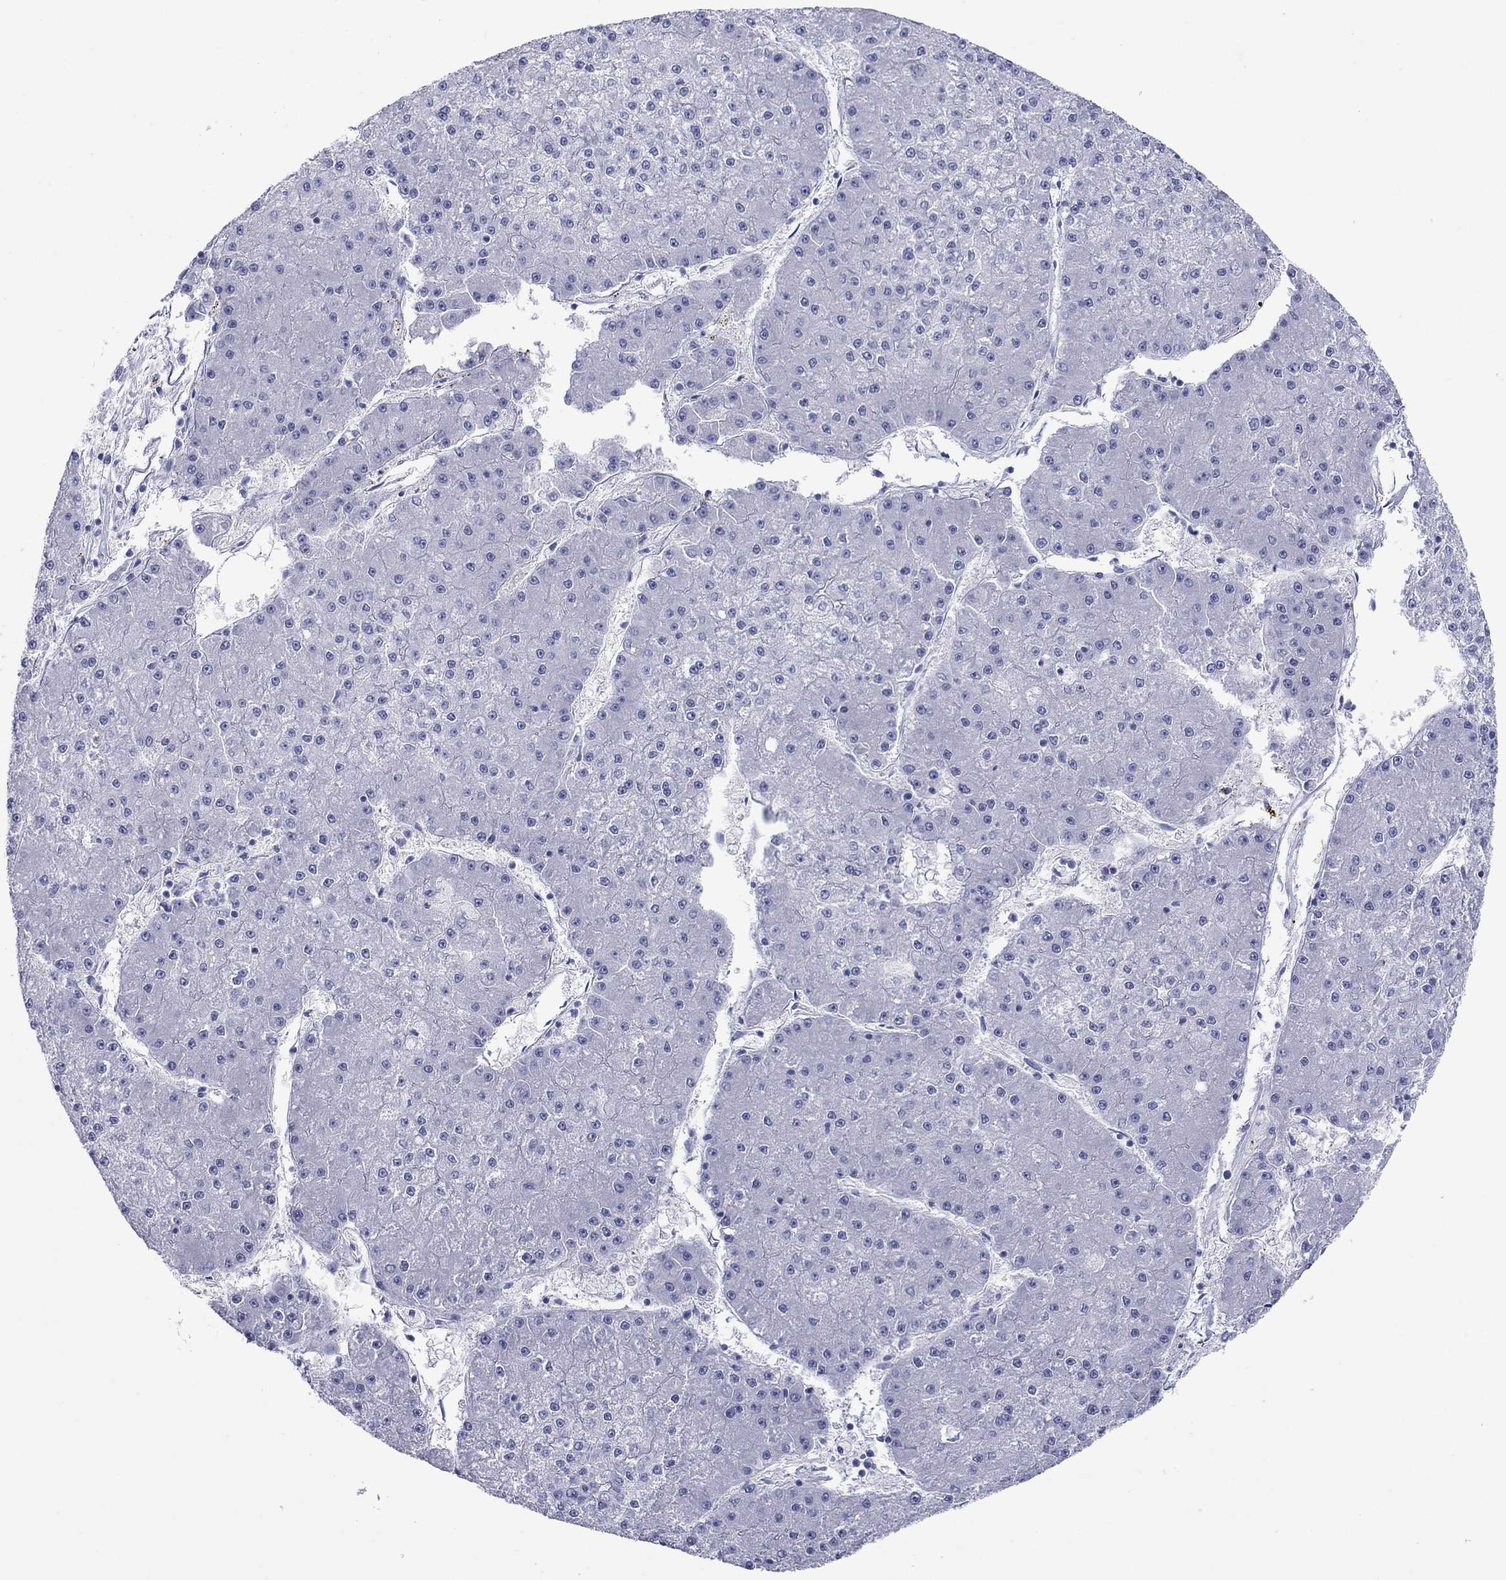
{"staining": {"intensity": "negative", "quantity": "none", "location": "none"}, "tissue": "liver cancer", "cell_type": "Tumor cells", "image_type": "cancer", "snomed": [{"axis": "morphology", "description": "Carcinoma, Hepatocellular, NOS"}, {"axis": "topography", "description": "Liver"}], "caption": "DAB immunohistochemical staining of liver hepatocellular carcinoma shows no significant expression in tumor cells.", "gene": "ATP4A", "patient": {"sex": "male", "age": 73}}